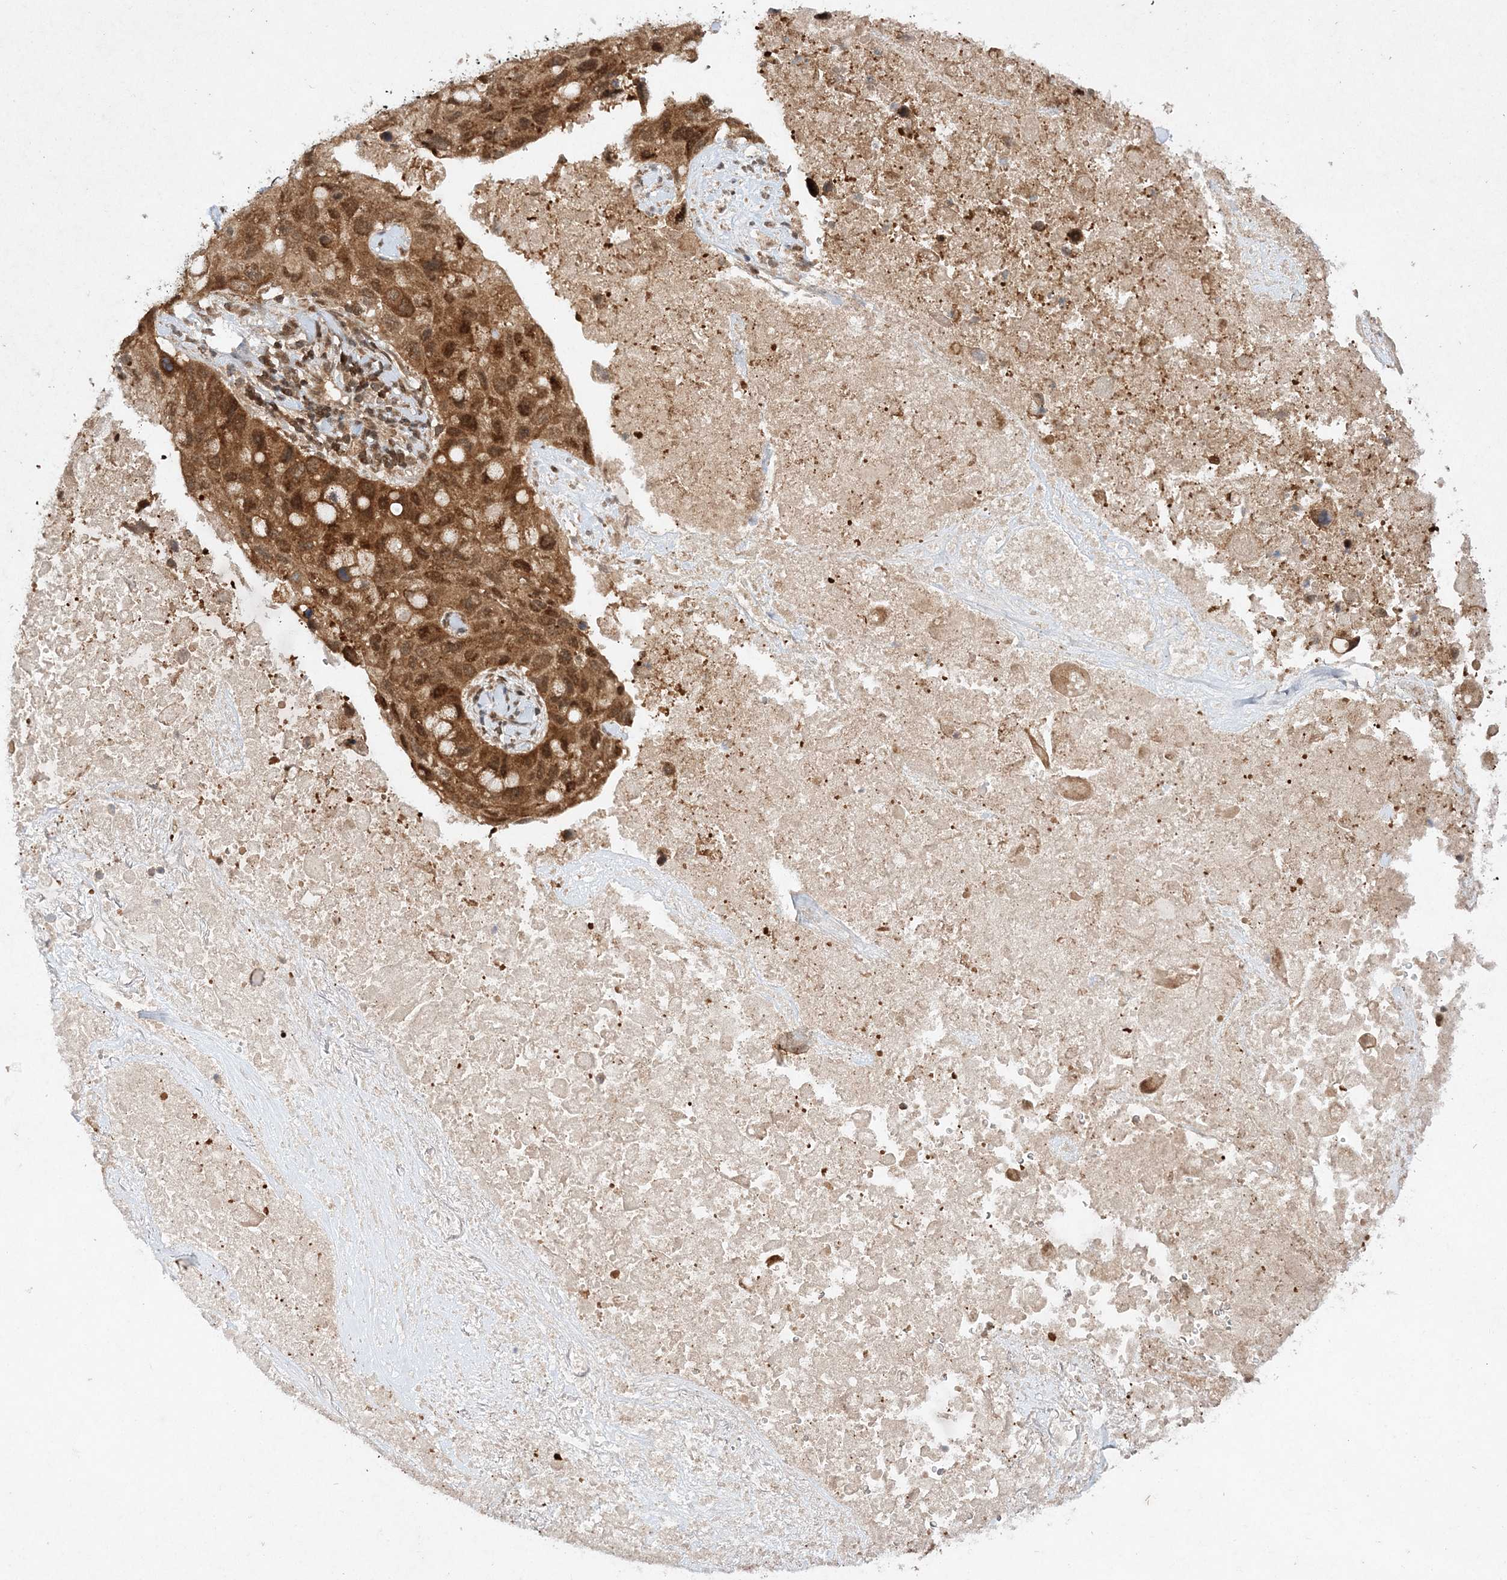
{"staining": {"intensity": "moderate", "quantity": ">75%", "location": "cytoplasmic/membranous,nuclear"}, "tissue": "lung cancer", "cell_type": "Tumor cells", "image_type": "cancer", "snomed": [{"axis": "morphology", "description": "Squamous cell carcinoma, NOS"}, {"axis": "topography", "description": "Lung"}], "caption": "High-power microscopy captured an immunohistochemistry micrograph of lung cancer (squamous cell carcinoma), revealing moderate cytoplasmic/membranous and nuclear expression in approximately >75% of tumor cells.", "gene": "NIF3L1", "patient": {"sex": "female", "age": 73}}